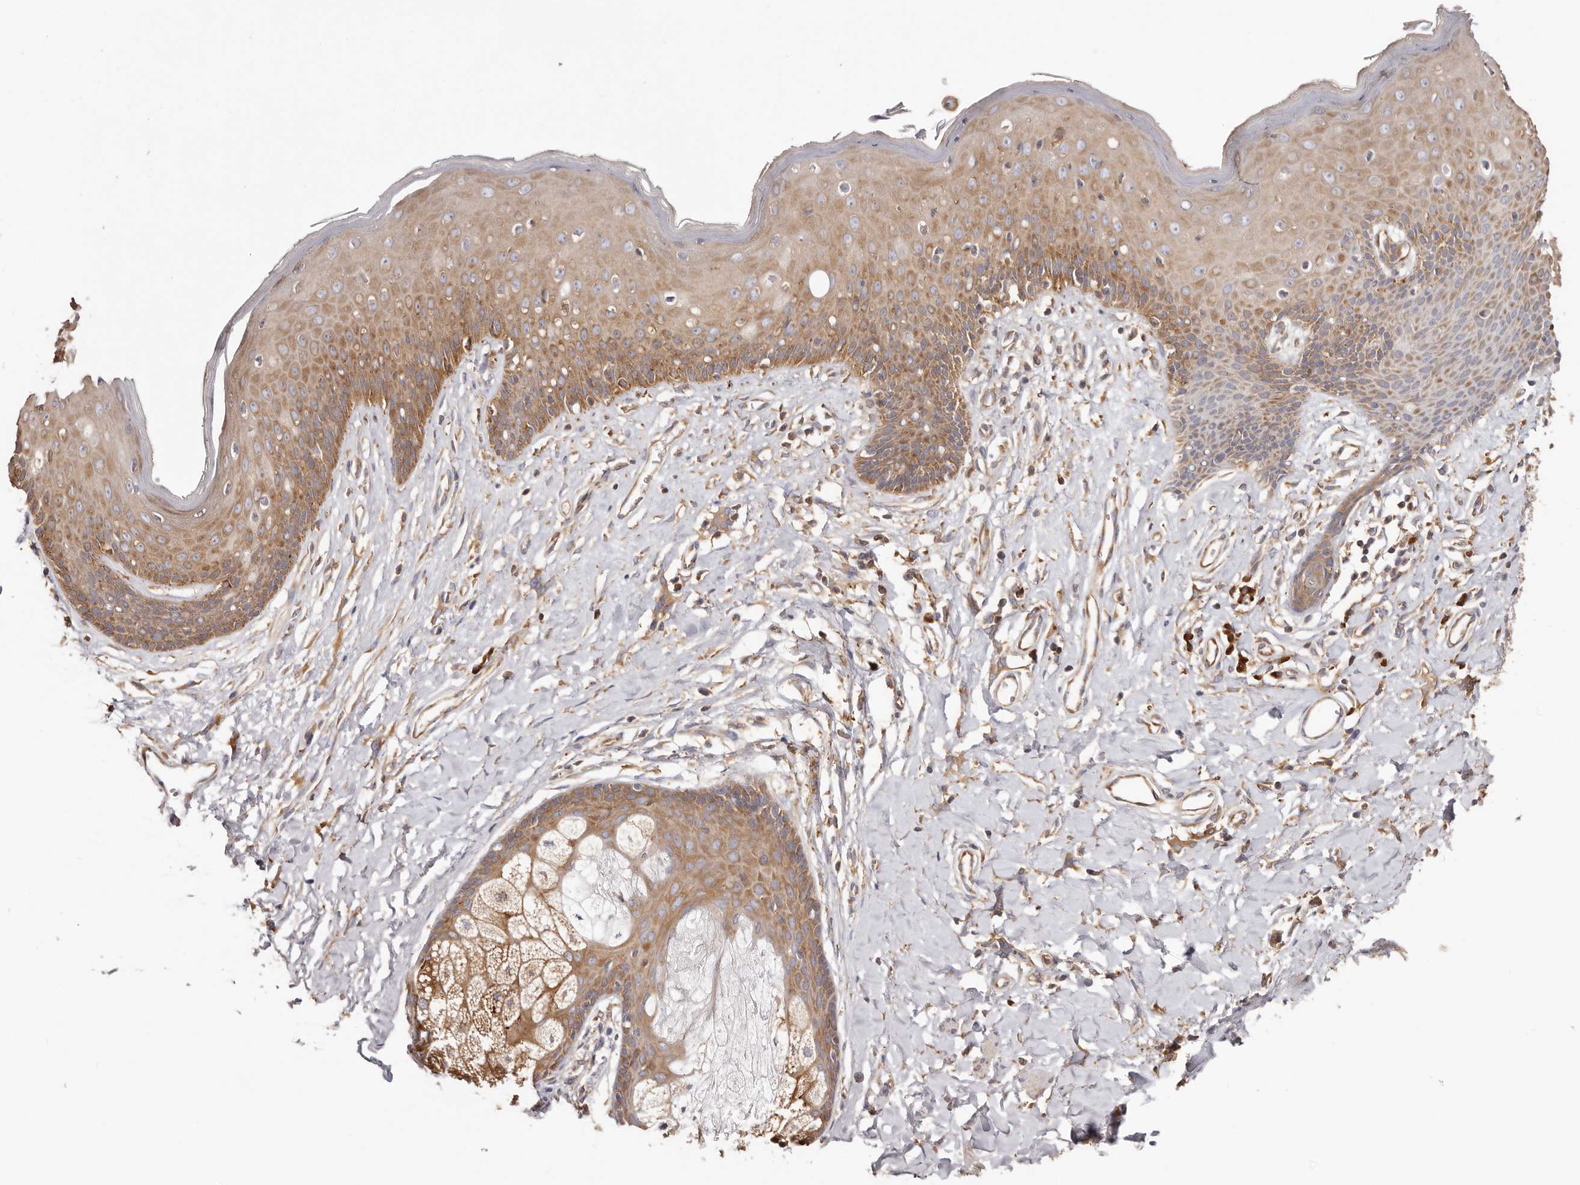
{"staining": {"intensity": "moderate", "quantity": "25%-75%", "location": "cytoplasmic/membranous"}, "tissue": "skin", "cell_type": "Epidermal cells", "image_type": "normal", "snomed": [{"axis": "morphology", "description": "Normal tissue, NOS"}, {"axis": "morphology", "description": "Squamous cell carcinoma, NOS"}, {"axis": "topography", "description": "Vulva"}], "caption": "Skin stained with DAB IHC shows medium levels of moderate cytoplasmic/membranous positivity in approximately 25%-75% of epidermal cells. (DAB (3,3'-diaminobenzidine) IHC with brightfield microscopy, high magnification).", "gene": "EPRS1", "patient": {"sex": "female", "age": 85}}